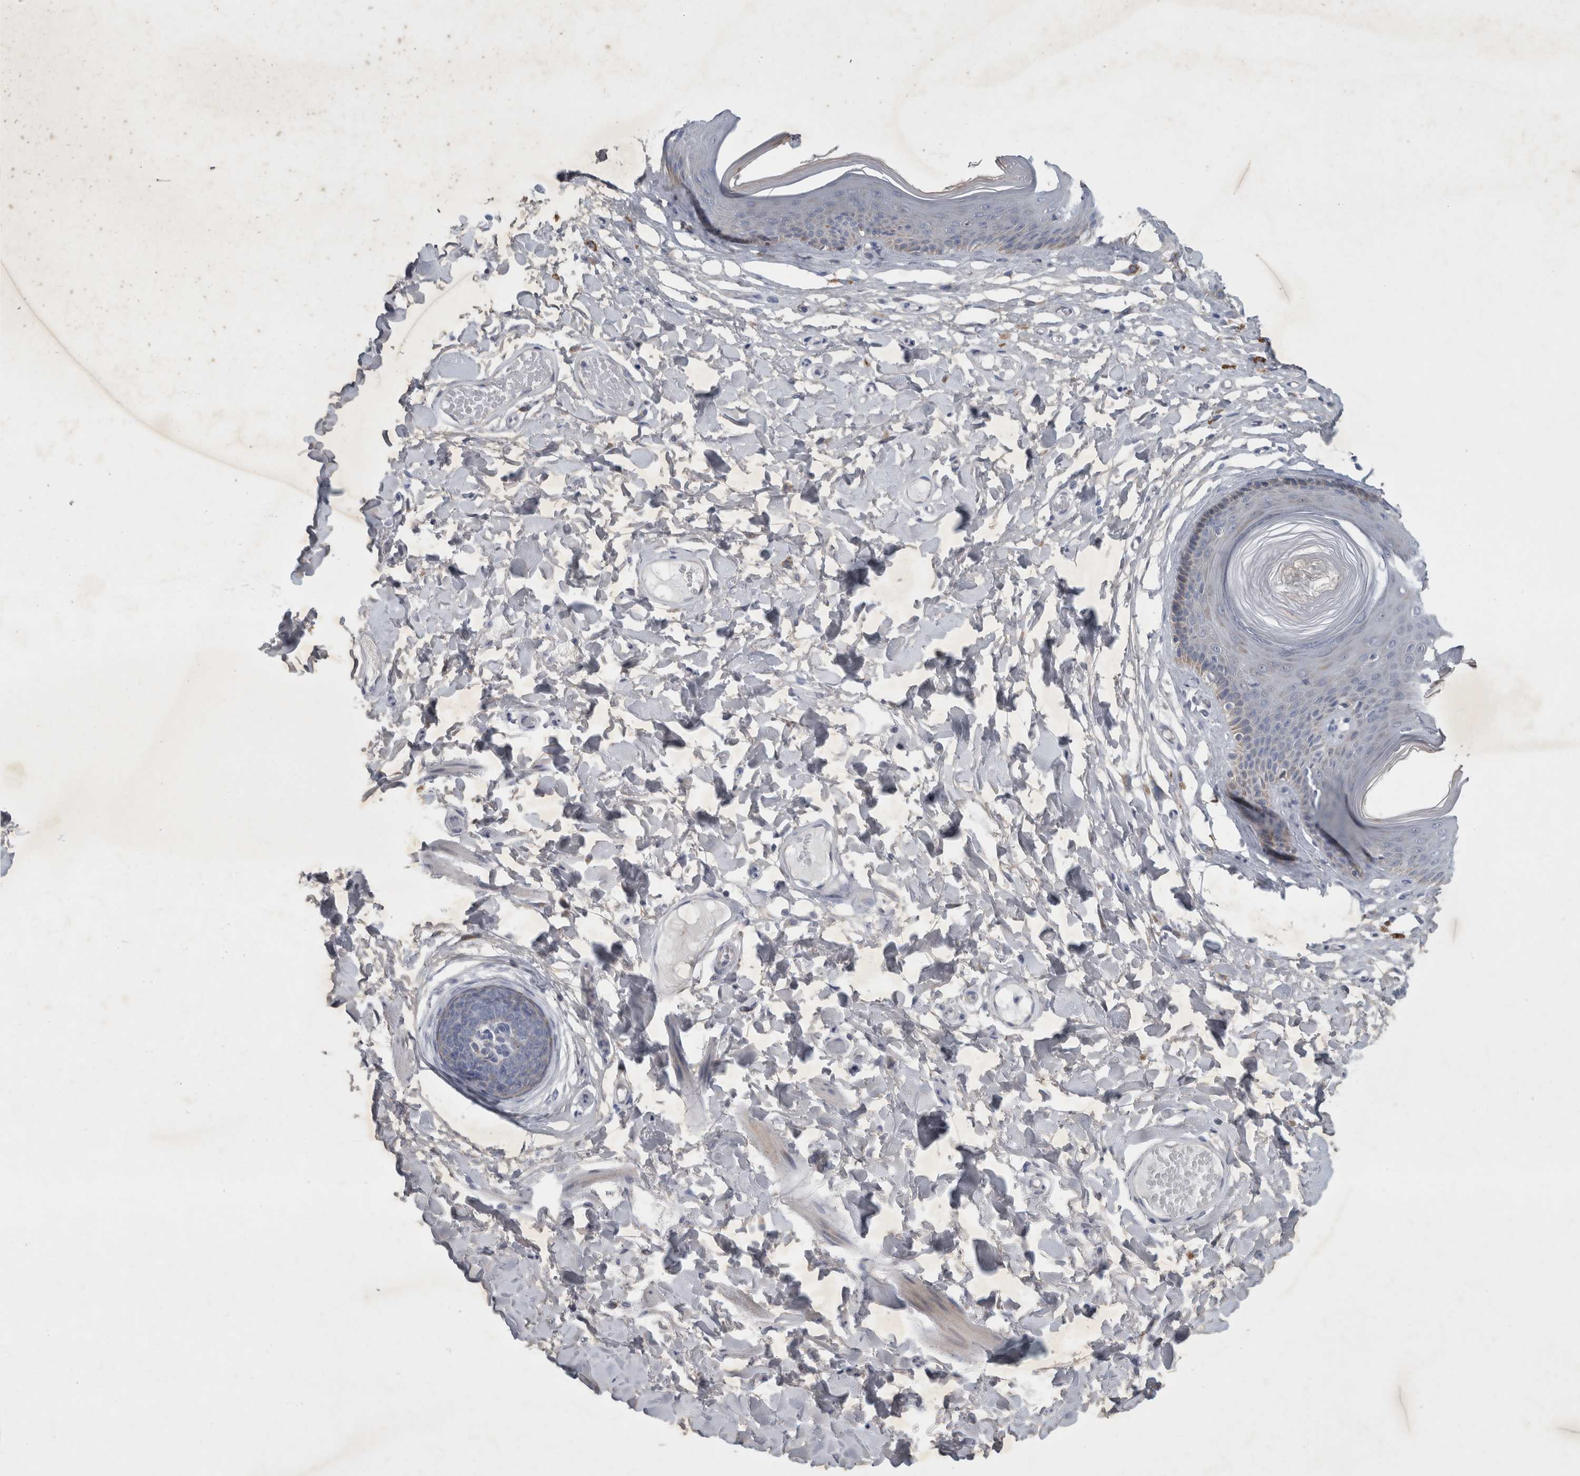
{"staining": {"intensity": "moderate", "quantity": "<25%", "location": "cytoplasmic/membranous"}, "tissue": "skin", "cell_type": "Epidermal cells", "image_type": "normal", "snomed": [{"axis": "morphology", "description": "Normal tissue, NOS"}, {"axis": "topography", "description": "Vulva"}], "caption": "A low amount of moderate cytoplasmic/membranous staining is present in about <25% of epidermal cells in normal skin.", "gene": "FXYD7", "patient": {"sex": "female", "age": 73}}